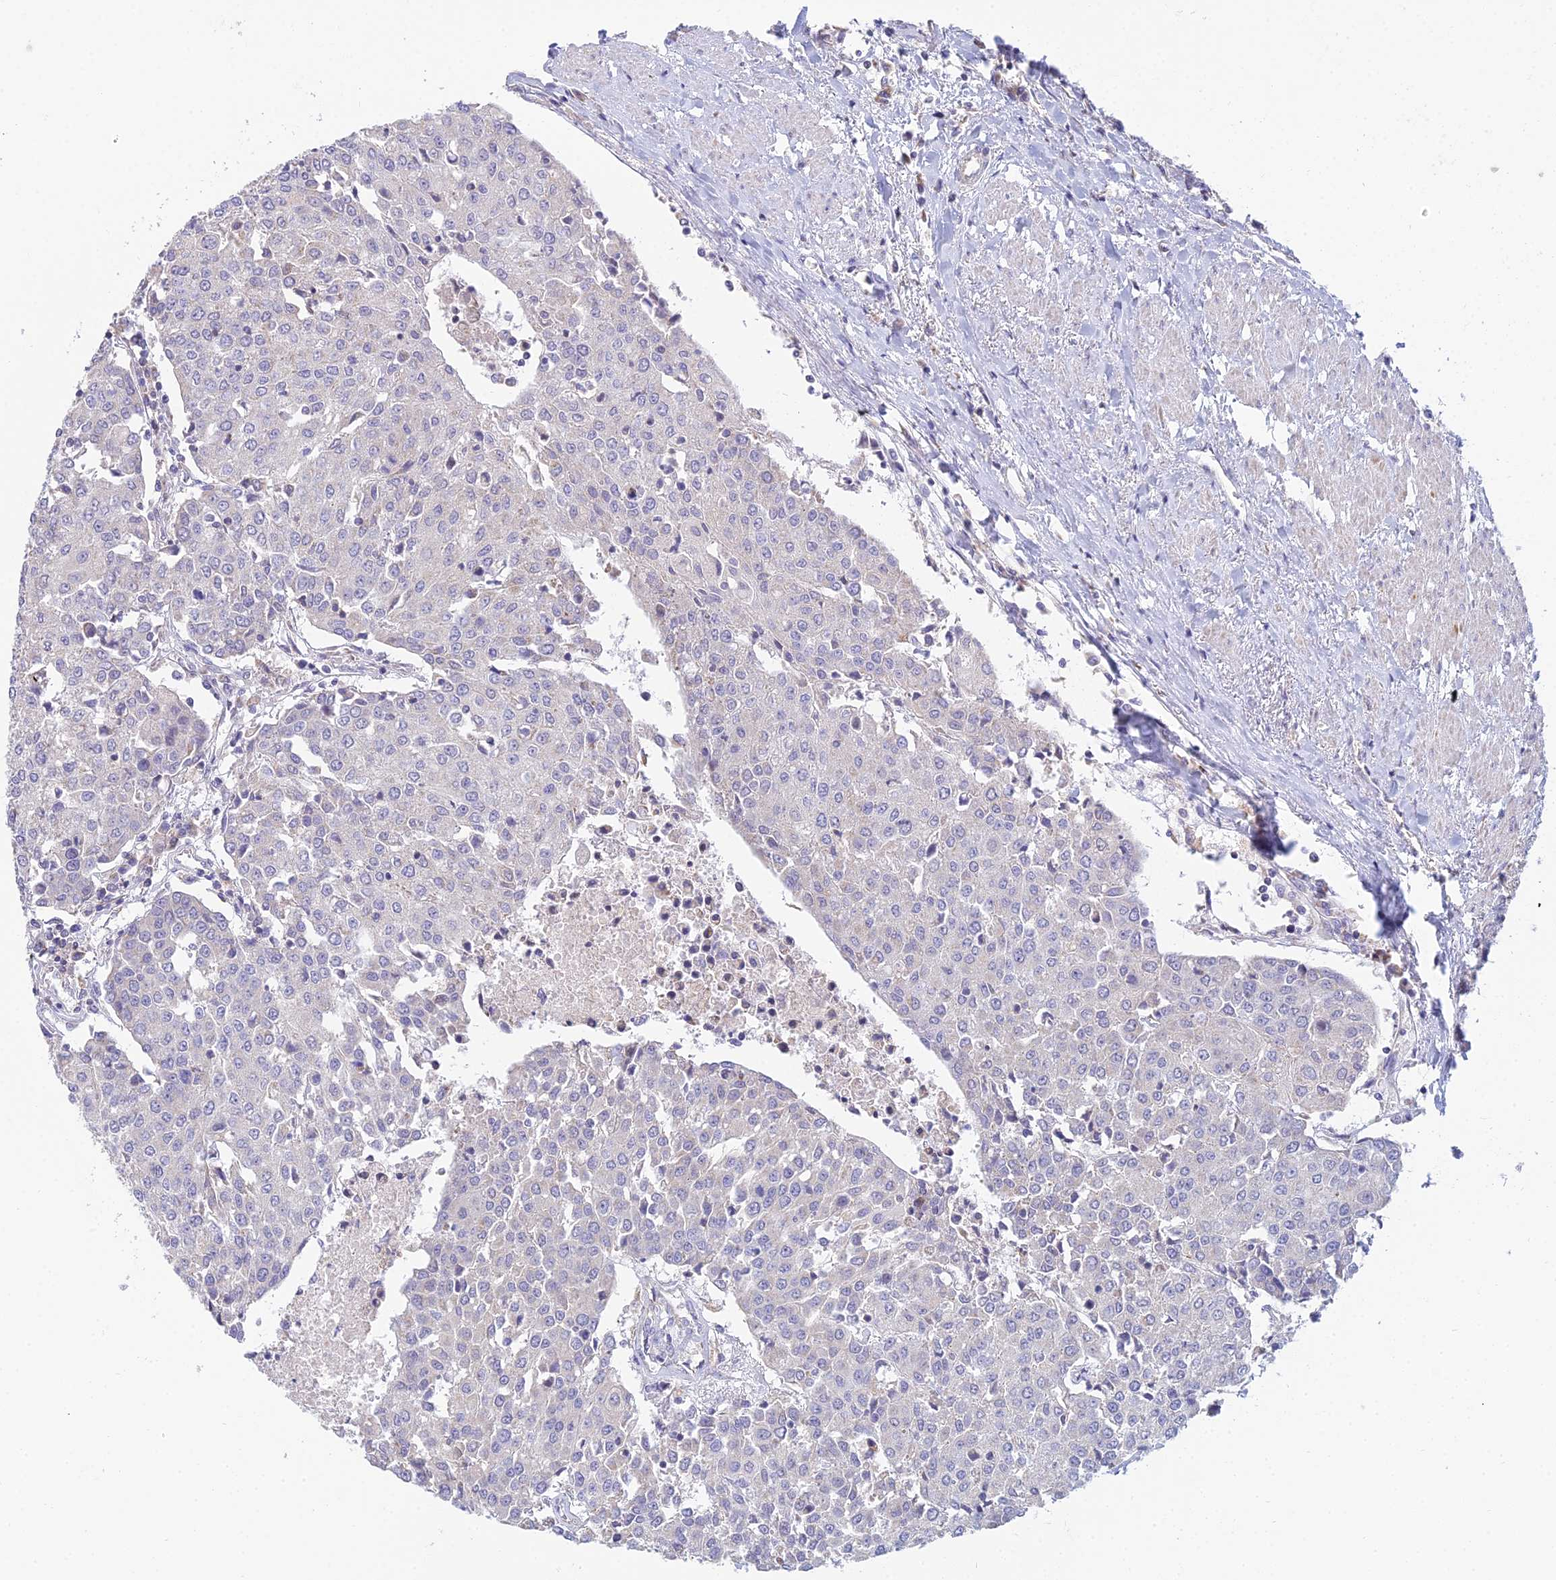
{"staining": {"intensity": "negative", "quantity": "none", "location": "none"}, "tissue": "urothelial cancer", "cell_type": "Tumor cells", "image_type": "cancer", "snomed": [{"axis": "morphology", "description": "Urothelial carcinoma, High grade"}, {"axis": "topography", "description": "Urinary bladder"}], "caption": "DAB (3,3'-diaminobenzidine) immunohistochemical staining of human urothelial cancer displays no significant expression in tumor cells. (Brightfield microscopy of DAB (3,3'-diaminobenzidine) immunohistochemistry (IHC) at high magnification).", "gene": "CFAP206", "patient": {"sex": "female", "age": 85}}